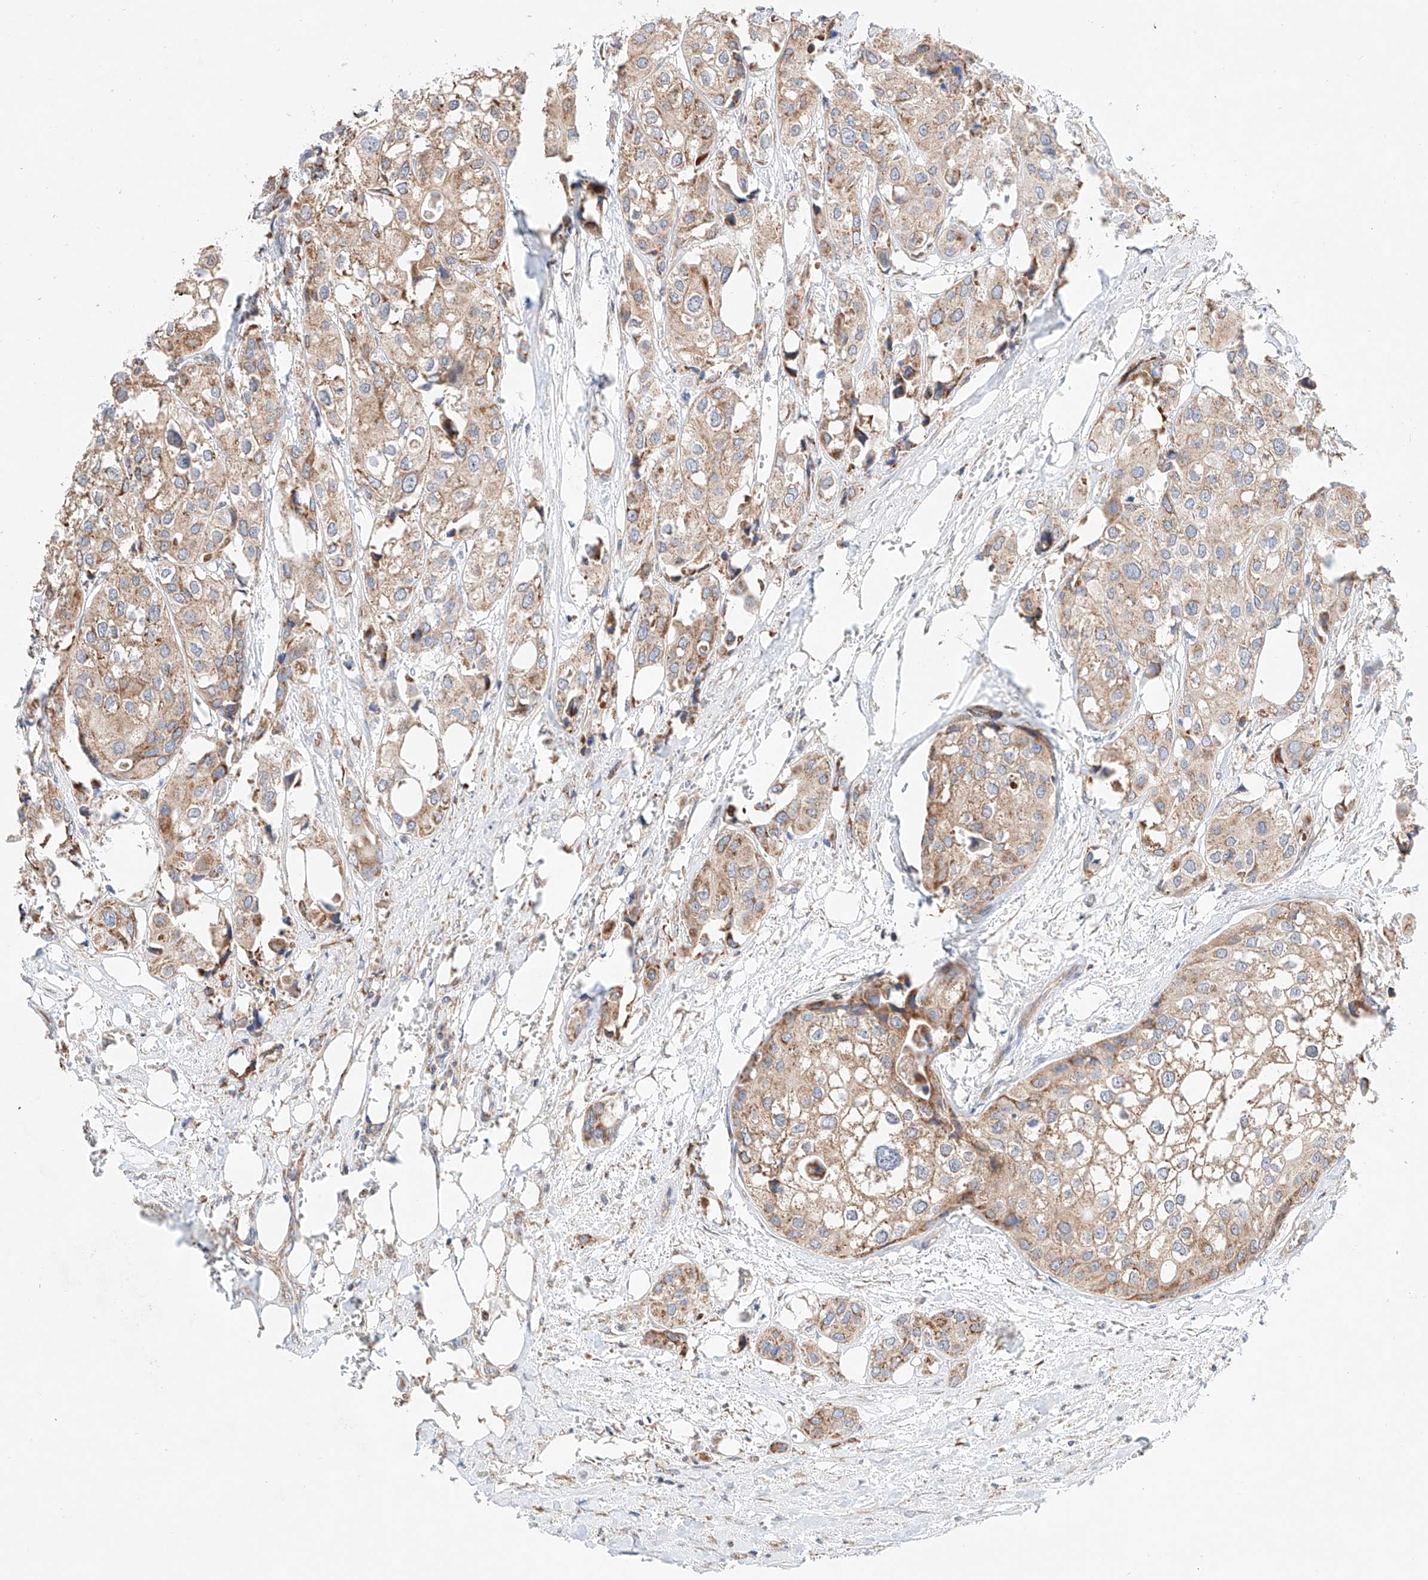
{"staining": {"intensity": "moderate", "quantity": ">75%", "location": "cytoplasmic/membranous"}, "tissue": "urothelial cancer", "cell_type": "Tumor cells", "image_type": "cancer", "snomed": [{"axis": "morphology", "description": "Urothelial carcinoma, High grade"}, {"axis": "topography", "description": "Urinary bladder"}], "caption": "The immunohistochemical stain shows moderate cytoplasmic/membranous positivity in tumor cells of urothelial cancer tissue.", "gene": "KTI12", "patient": {"sex": "male", "age": 64}}